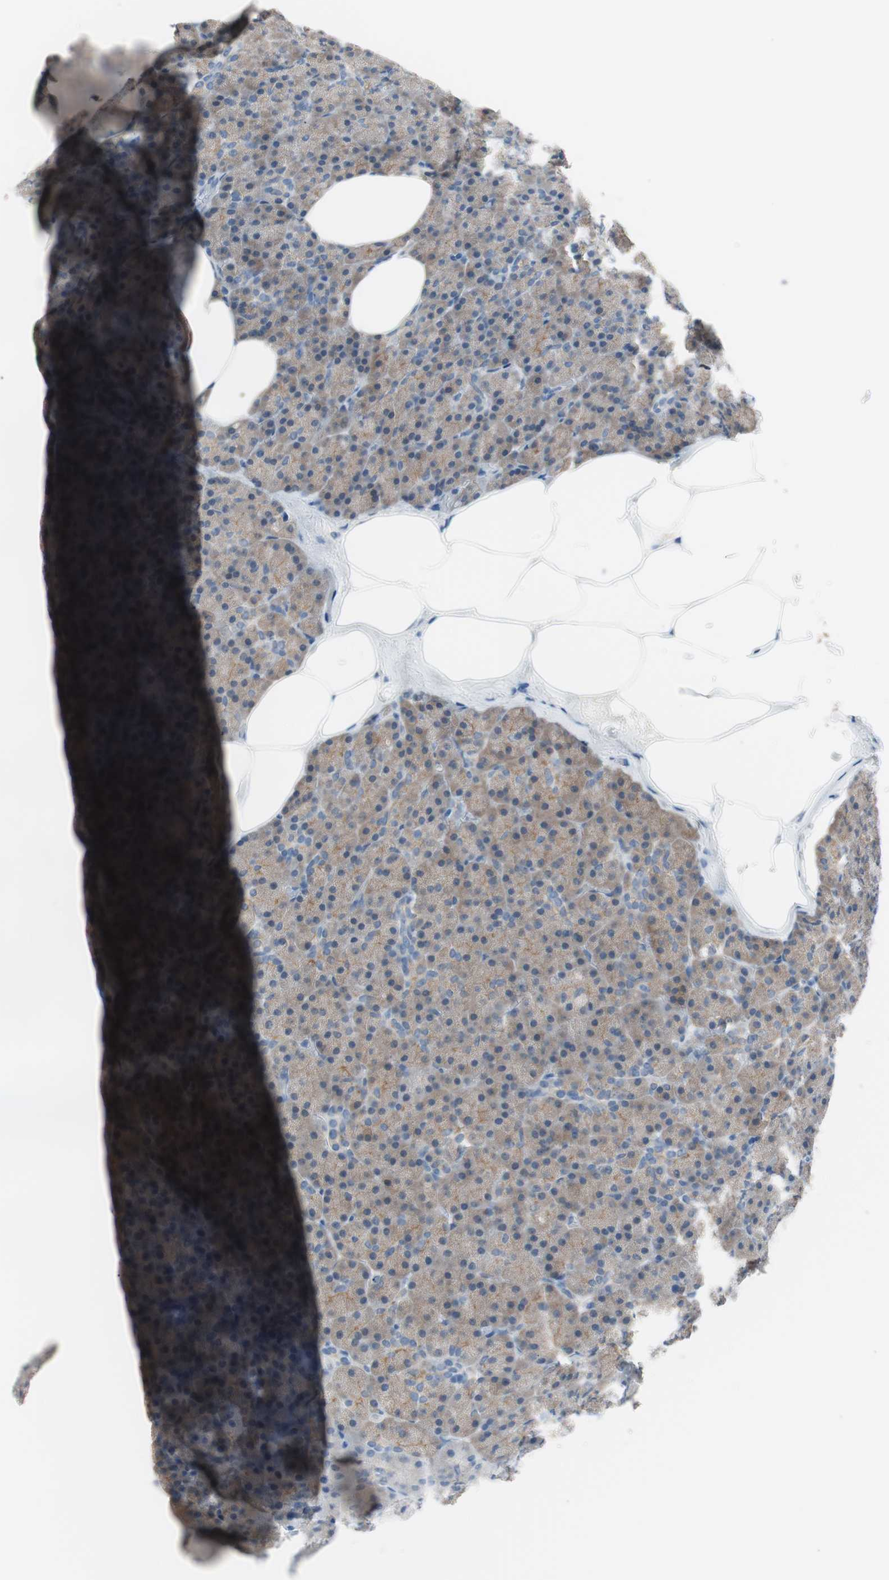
{"staining": {"intensity": "moderate", "quantity": ">75%", "location": "cytoplasmic/membranous"}, "tissue": "pancreas", "cell_type": "Exocrine glandular cells", "image_type": "normal", "snomed": [{"axis": "morphology", "description": "Normal tissue, NOS"}, {"axis": "topography", "description": "Pancreas"}], "caption": "The histopathology image demonstrates immunohistochemical staining of unremarkable pancreas. There is moderate cytoplasmic/membranous expression is appreciated in approximately >75% of exocrine glandular cells.", "gene": "VIL1", "patient": {"sex": "female", "age": 35}}